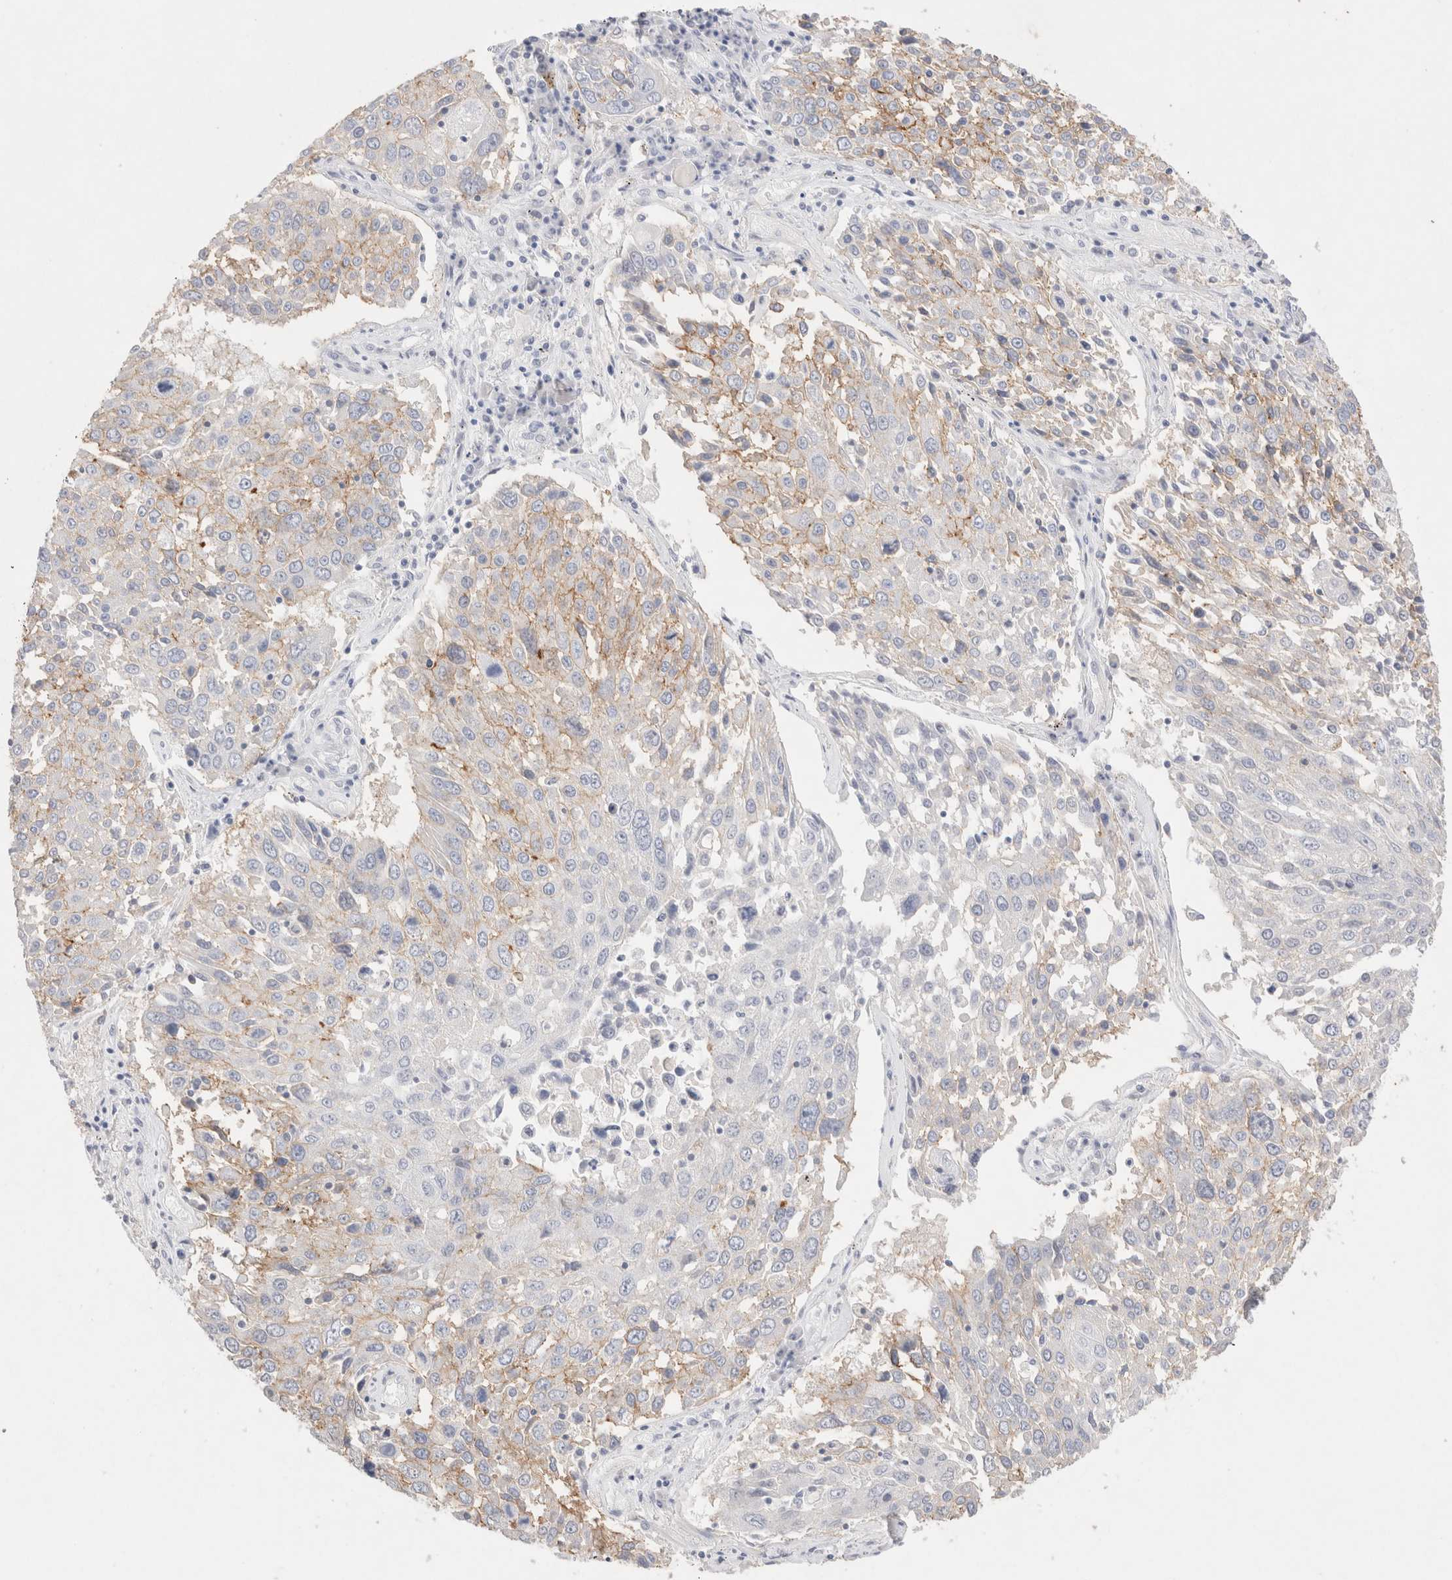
{"staining": {"intensity": "weak", "quantity": ">75%", "location": "cytoplasmic/membranous"}, "tissue": "lung cancer", "cell_type": "Tumor cells", "image_type": "cancer", "snomed": [{"axis": "morphology", "description": "Squamous cell carcinoma, NOS"}, {"axis": "topography", "description": "Lung"}], "caption": "The immunohistochemical stain shows weak cytoplasmic/membranous staining in tumor cells of lung cancer (squamous cell carcinoma) tissue. (Brightfield microscopy of DAB IHC at high magnification).", "gene": "EPCAM", "patient": {"sex": "male", "age": 65}}